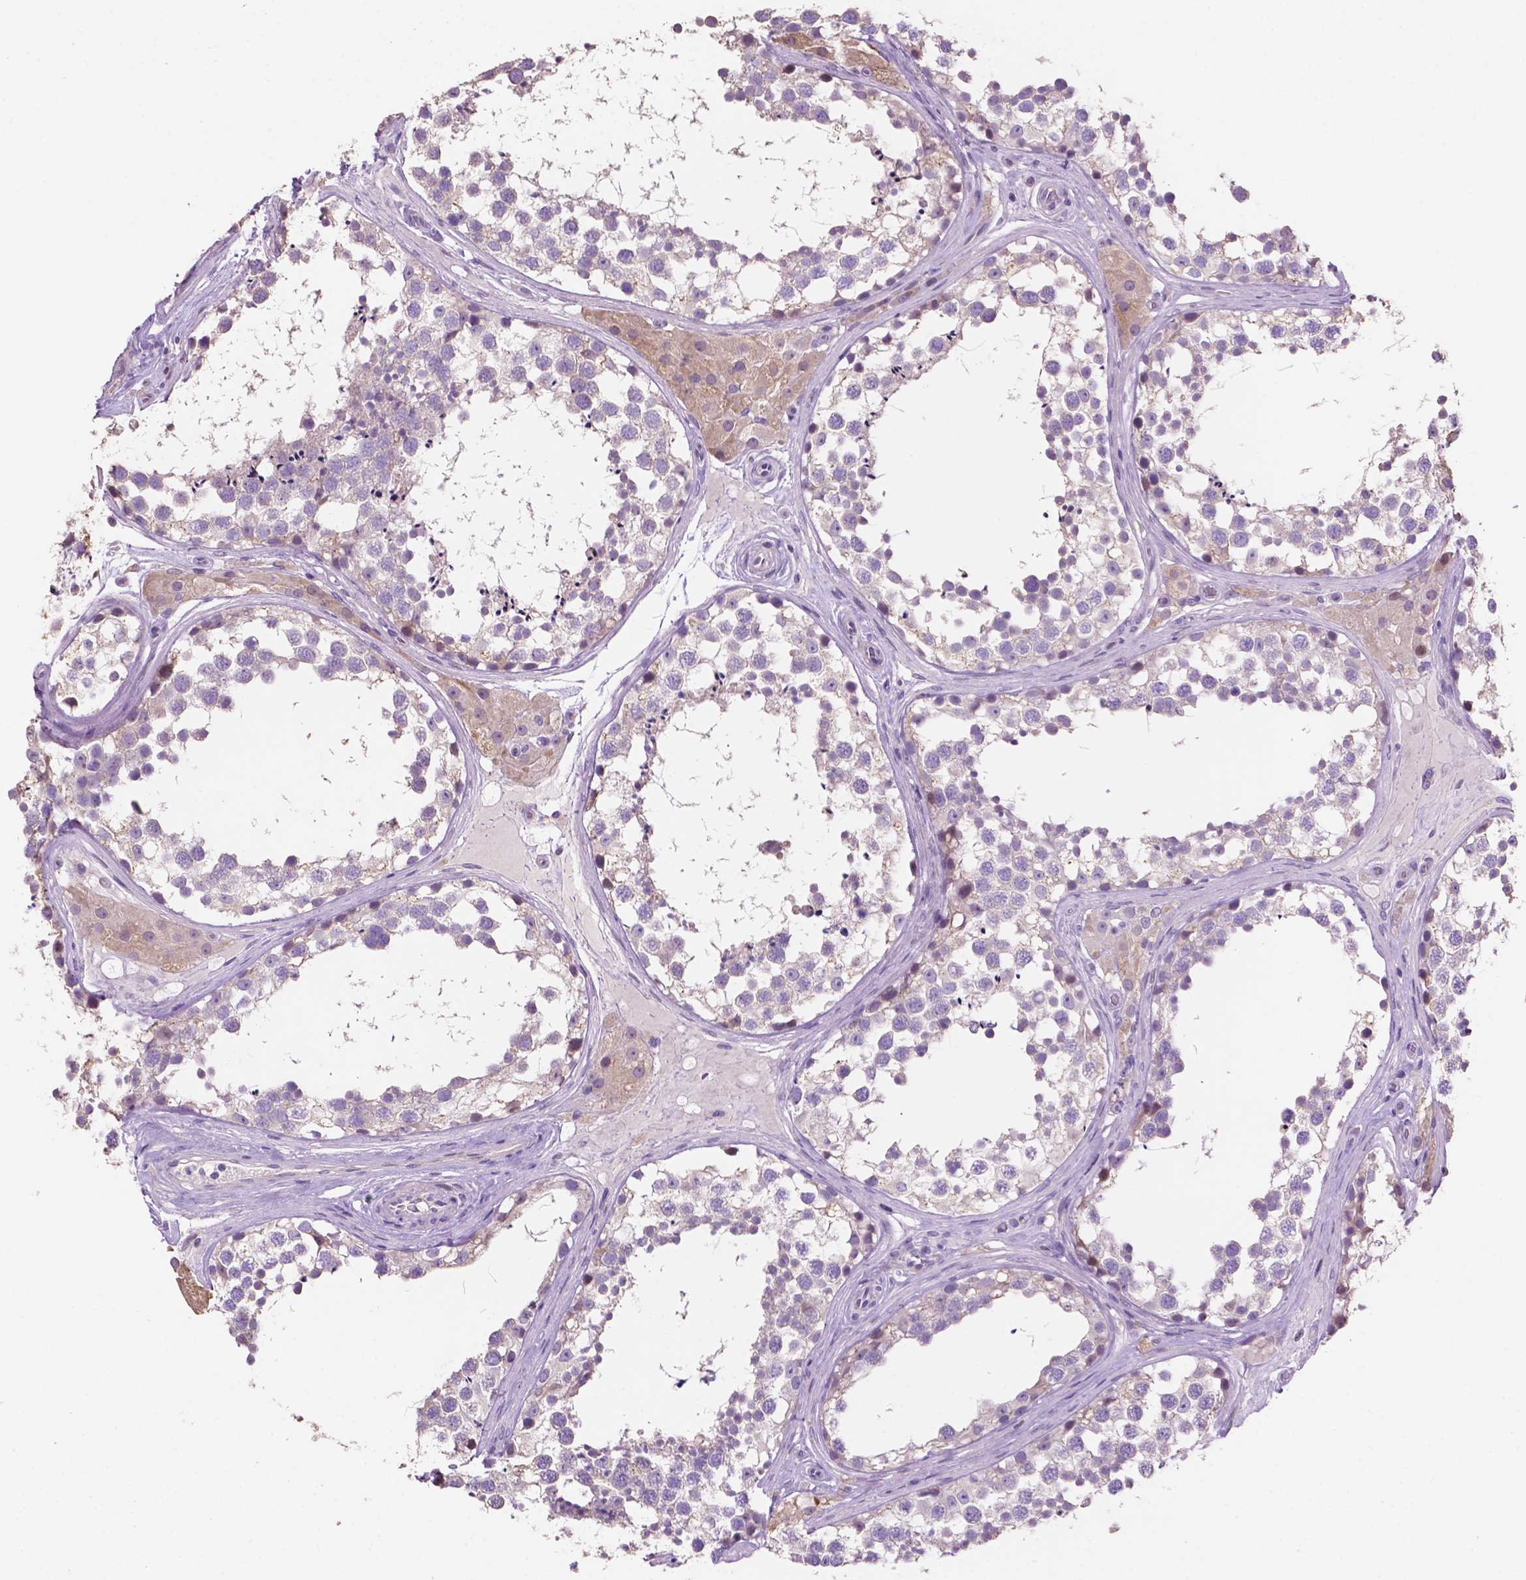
{"staining": {"intensity": "negative", "quantity": "none", "location": "none"}, "tissue": "testis", "cell_type": "Cells in seminiferous ducts", "image_type": "normal", "snomed": [{"axis": "morphology", "description": "Normal tissue, NOS"}, {"axis": "morphology", "description": "Seminoma, NOS"}, {"axis": "topography", "description": "Testis"}], "caption": "Immunohistochemical staining of normal human testis demonstrates no significant staining in cells in seminiferous ducts. The staining was performed using DAB to visualize the protein expression in brown, while the nuclei were stained in blue with hematoxylin (Magnification: 20x).", "gene": "CLDN17", "patient": {"sex": "male", "age": 65}}